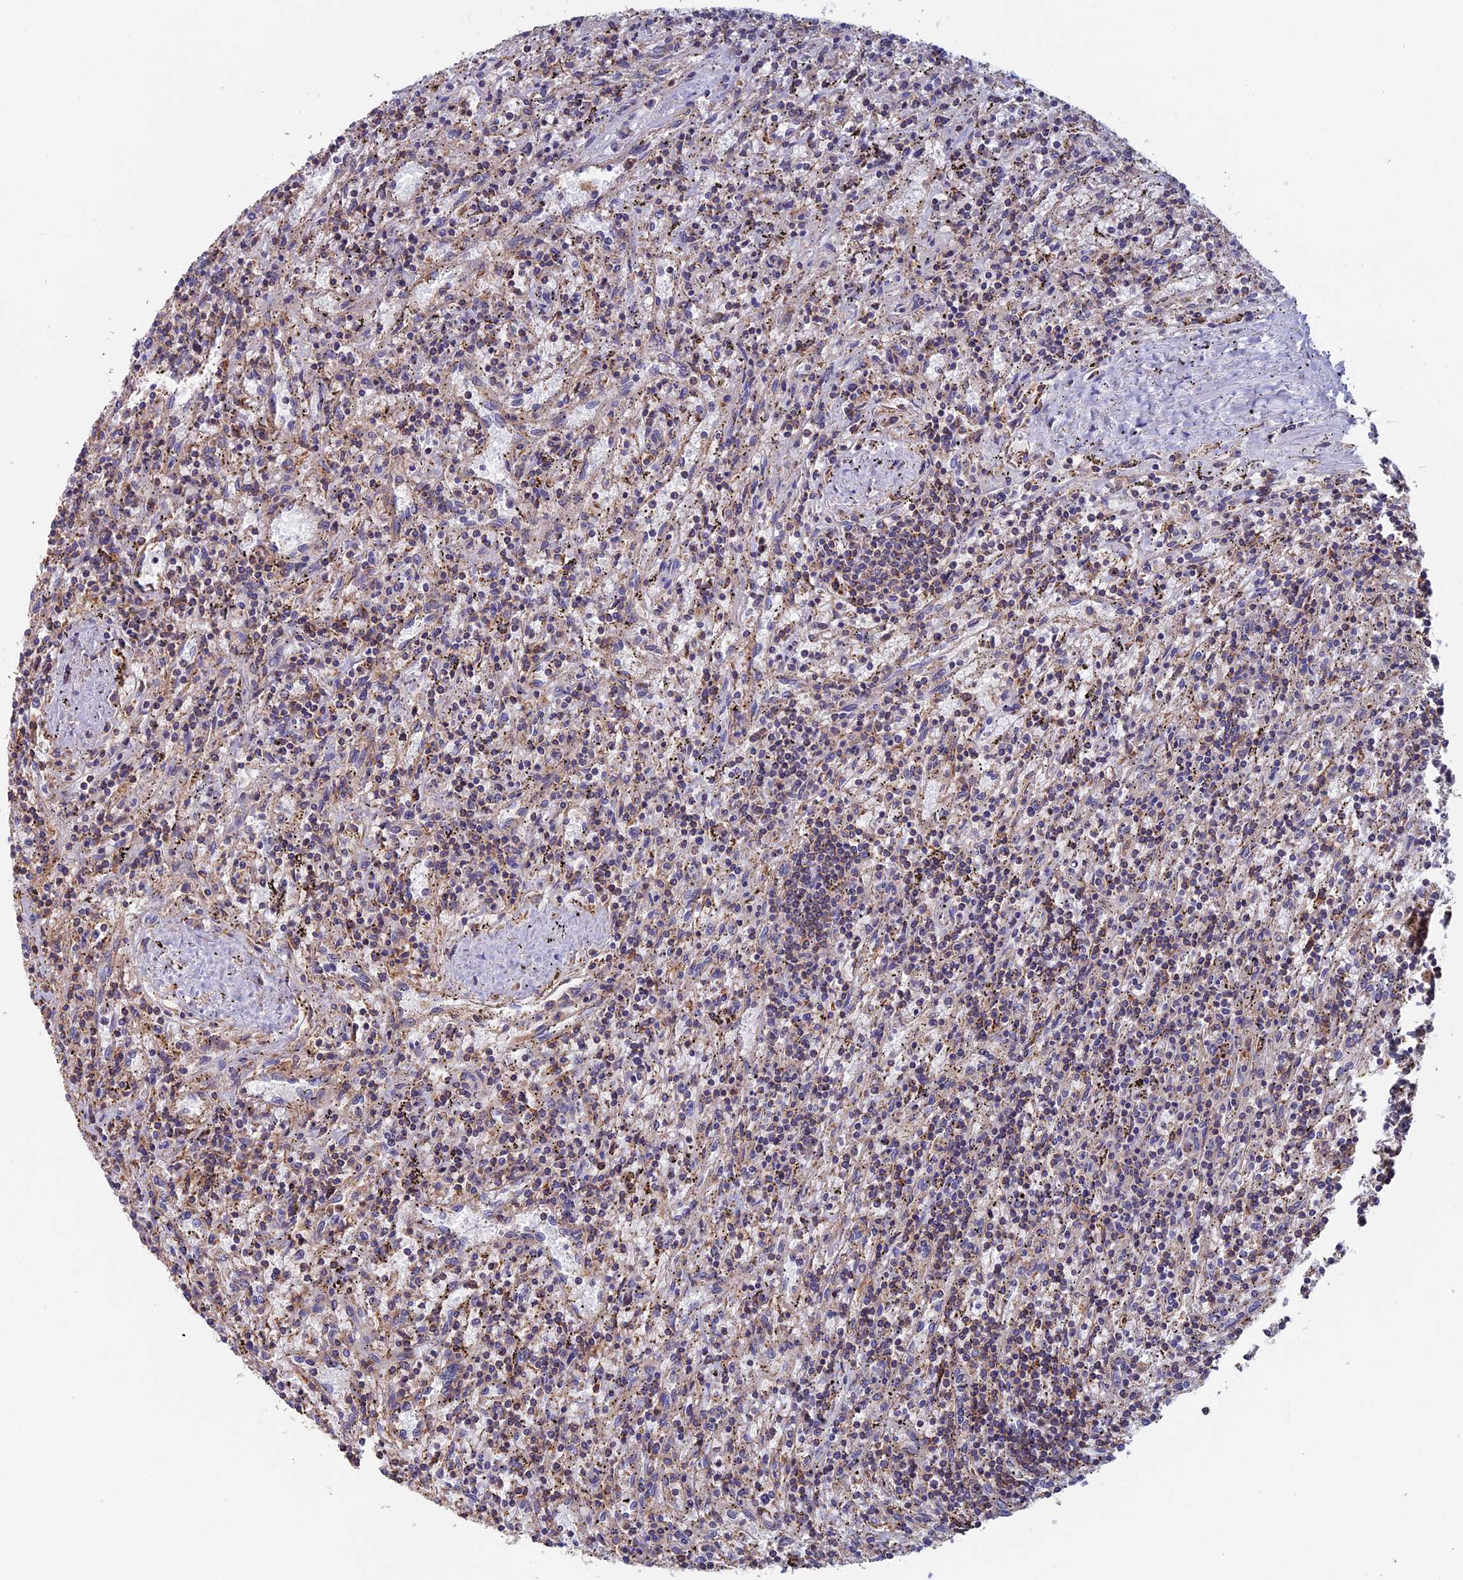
{"staining": {"intensity": "moderate", "quantity": "25%-75%", "location": "cytoplasmic/membranous"}, "tissue": "lymphoma", "cell_type": "Tumor cells", "image_type": "cancer", "snomed": [{"axis": "morphology", "description": "Malignant lymphoma, non-Hodgkin's type, Low grade"}, {"axis": "topography", "description": "Spleen"}], "caption": "Protein expression analysis of malignant lymphoma, non-Hodgkin's type (low-grade) displays moderate cytoplasmic/membranous positivity in about 25%-75% of tumor cells.", "gene": "HSD17B8", "patient": {"sex": "male", "age": 76}}